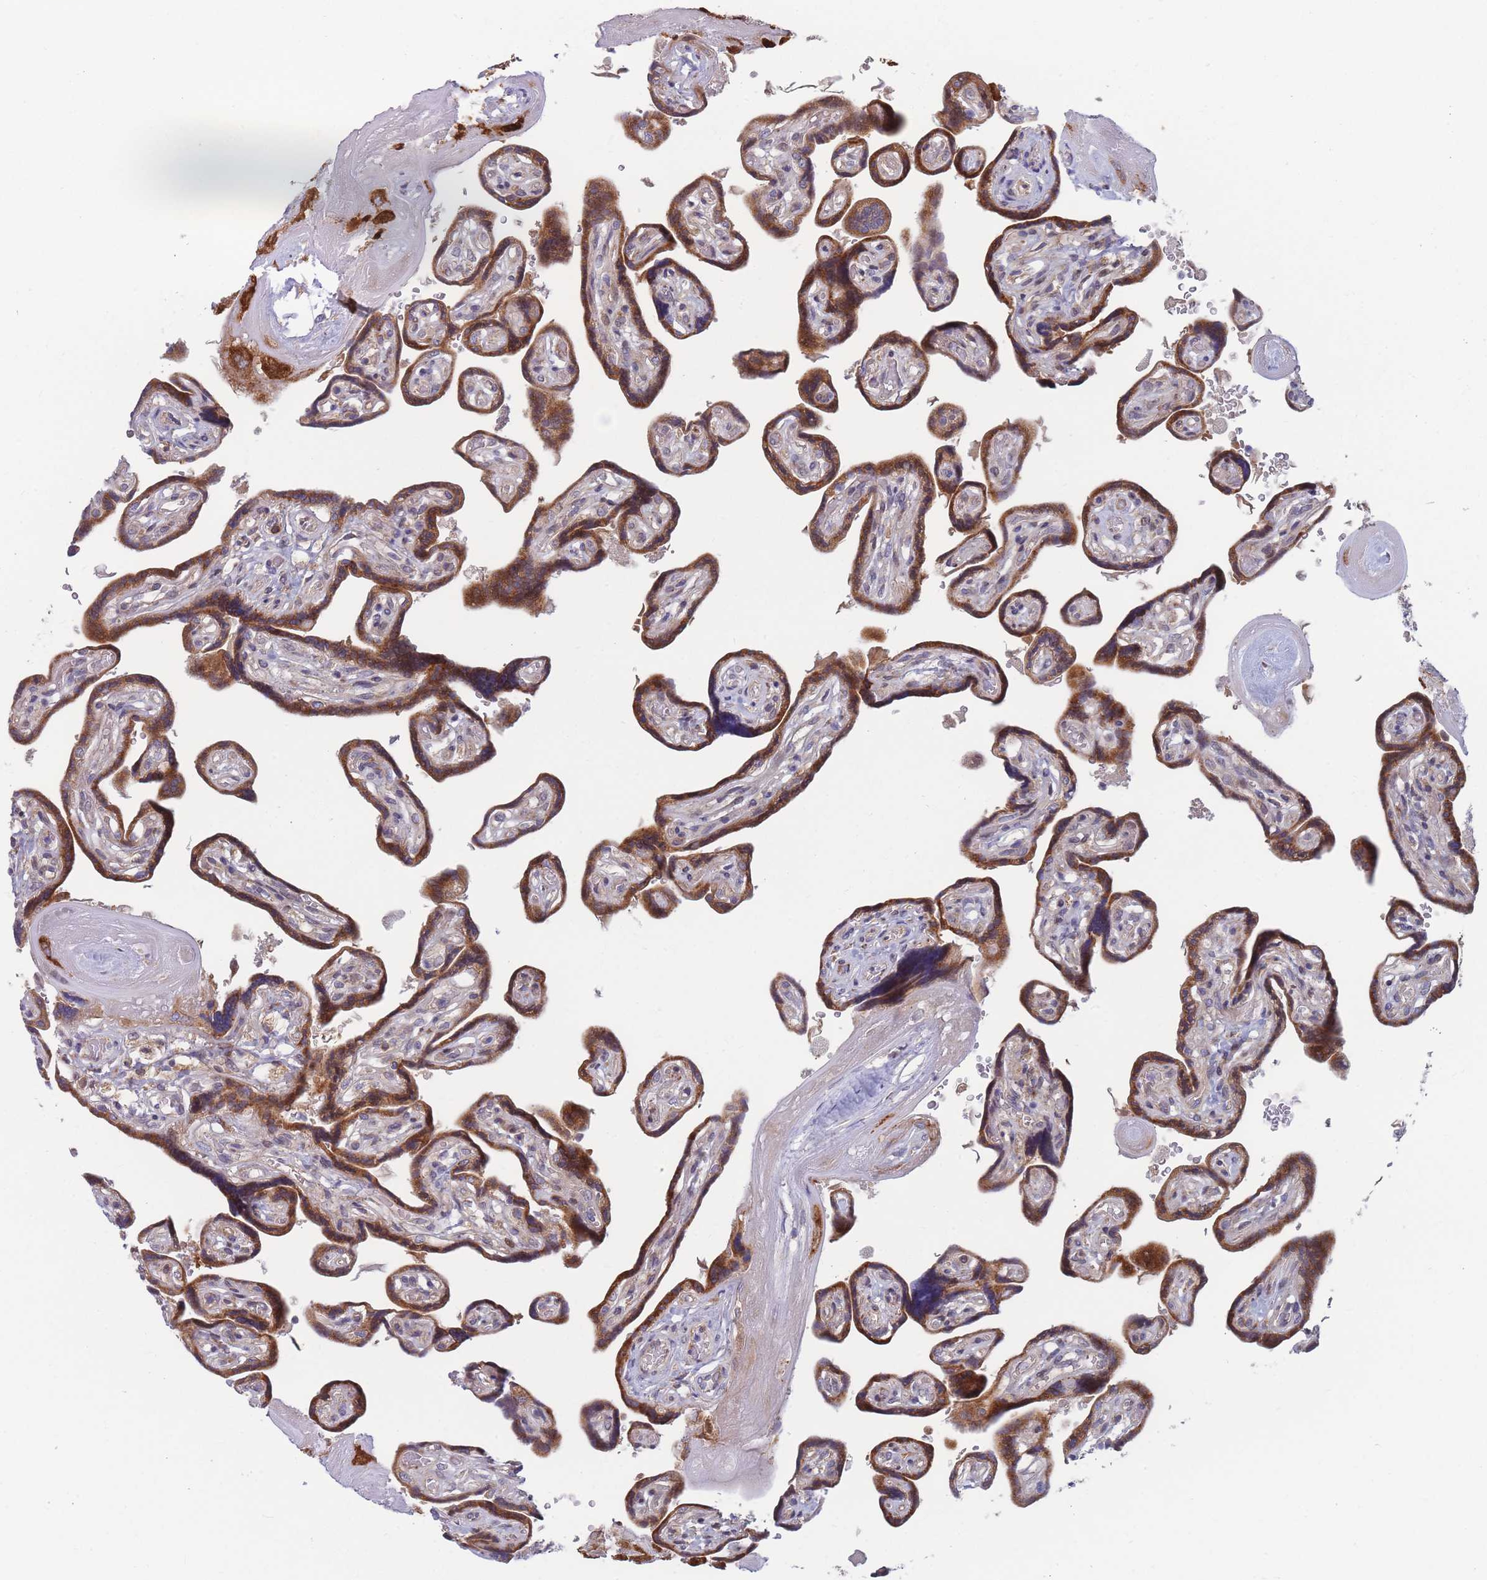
{"staining": {"intensity": "strong", "quantity": ">75%", "location": "cytoplasmic/membranous"}, "tissue": "placenta", "cell_type": "Decidual cells", "image_type": "normal", "snomed": [{"axis": "morphology", "description": "Normal tissue, NOS"}, {"axis": "topography", "description": "Placenta"}], "caption": "Decidual cells demonstrate high levels of strong cytoplasmic/membranous positivity in approximately >75% of cells in normal human placenta.", "gene": "TMEM131L", "patient": {"sex": "female", "age": 32}}